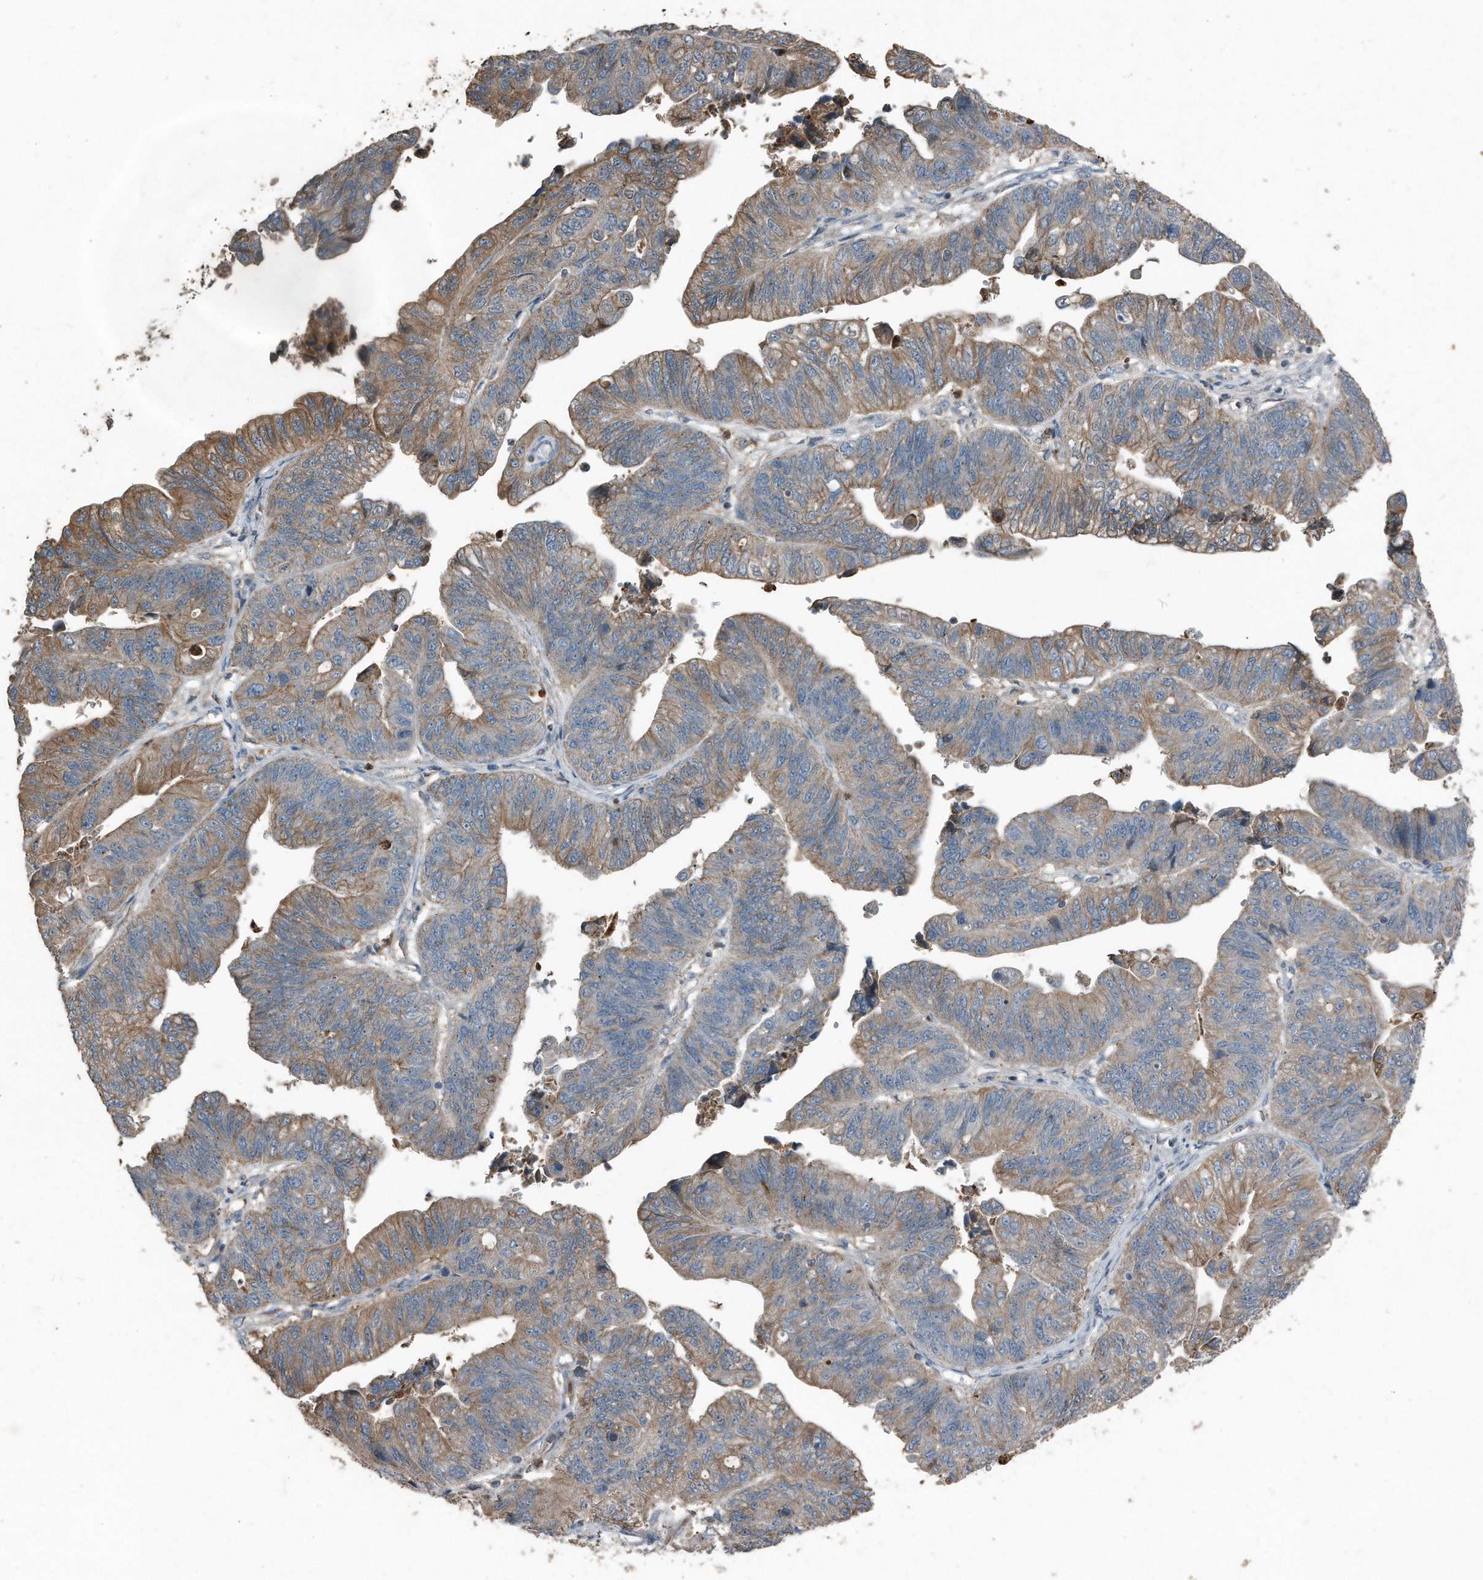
{"staining": {"intensity": "moderate", "quantity": "25%-75%", "location": "cytoplasmic/membranous"}, "tissue": "stomach cancer", "cell_type": "Tumor cells", "image_type": "cancer", "snomed": [{"axis": "morphology", "description": "Adenocarcinoma, NOS"}, {"axis": "topography", "description": "Stomach"}], "caption": "A high-resolution image shows immunohistochemistry staining of stomach adenocarcinoma, which displays moderate cytoplasmic/membranous staining in about 25%-75% of tumor cells. The protein of interest is stained brown, and the nuclei are stained in blue (DAB (3,3'-diaminobenzidine) IHC with brightfield microscopy, high magnification).", "gene": "C9", "patient": {"sex": "male", "age": 59}}